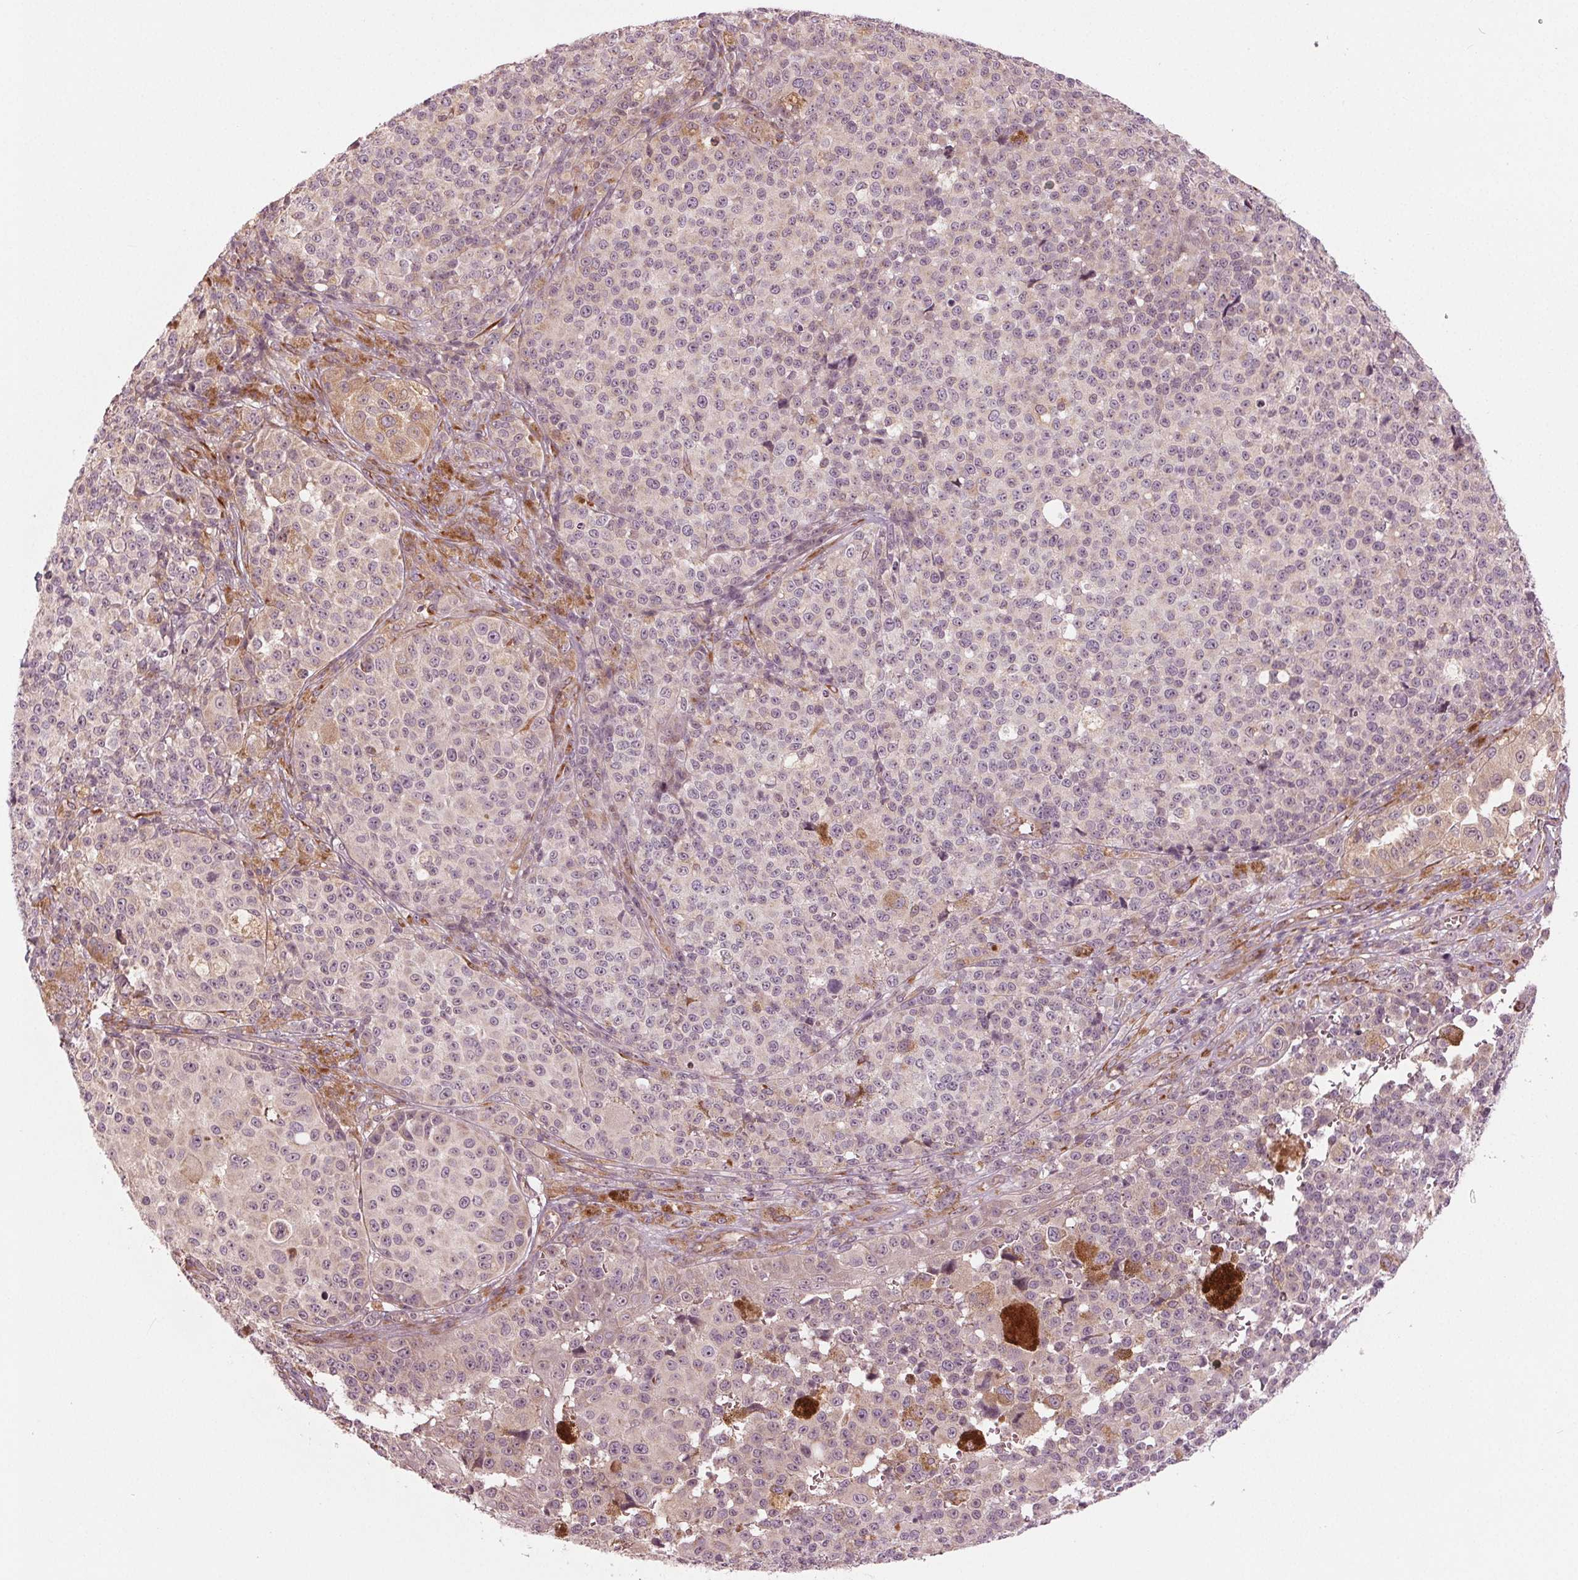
{"staining": {"intensity": "weak", "quantity": "<25%", "location": "cytoplasmic/membranous"}, "tissue": "melanoma", "cell_type": "Tumor cells", "image_type": "cancer", "snomed": [{"axis": "morphology", "description": "Malignant melanoma, NOS"}, {"axis": "topography", "description": "Skin"}], "caption": "Immunohistochemistry image of neoplastic tissue: malignant melanoma stained with DAB demonstrates no significant protein staining in tumor cells.", "gene": "CMIP", "patient": {"sex": "female", "age": 58}}